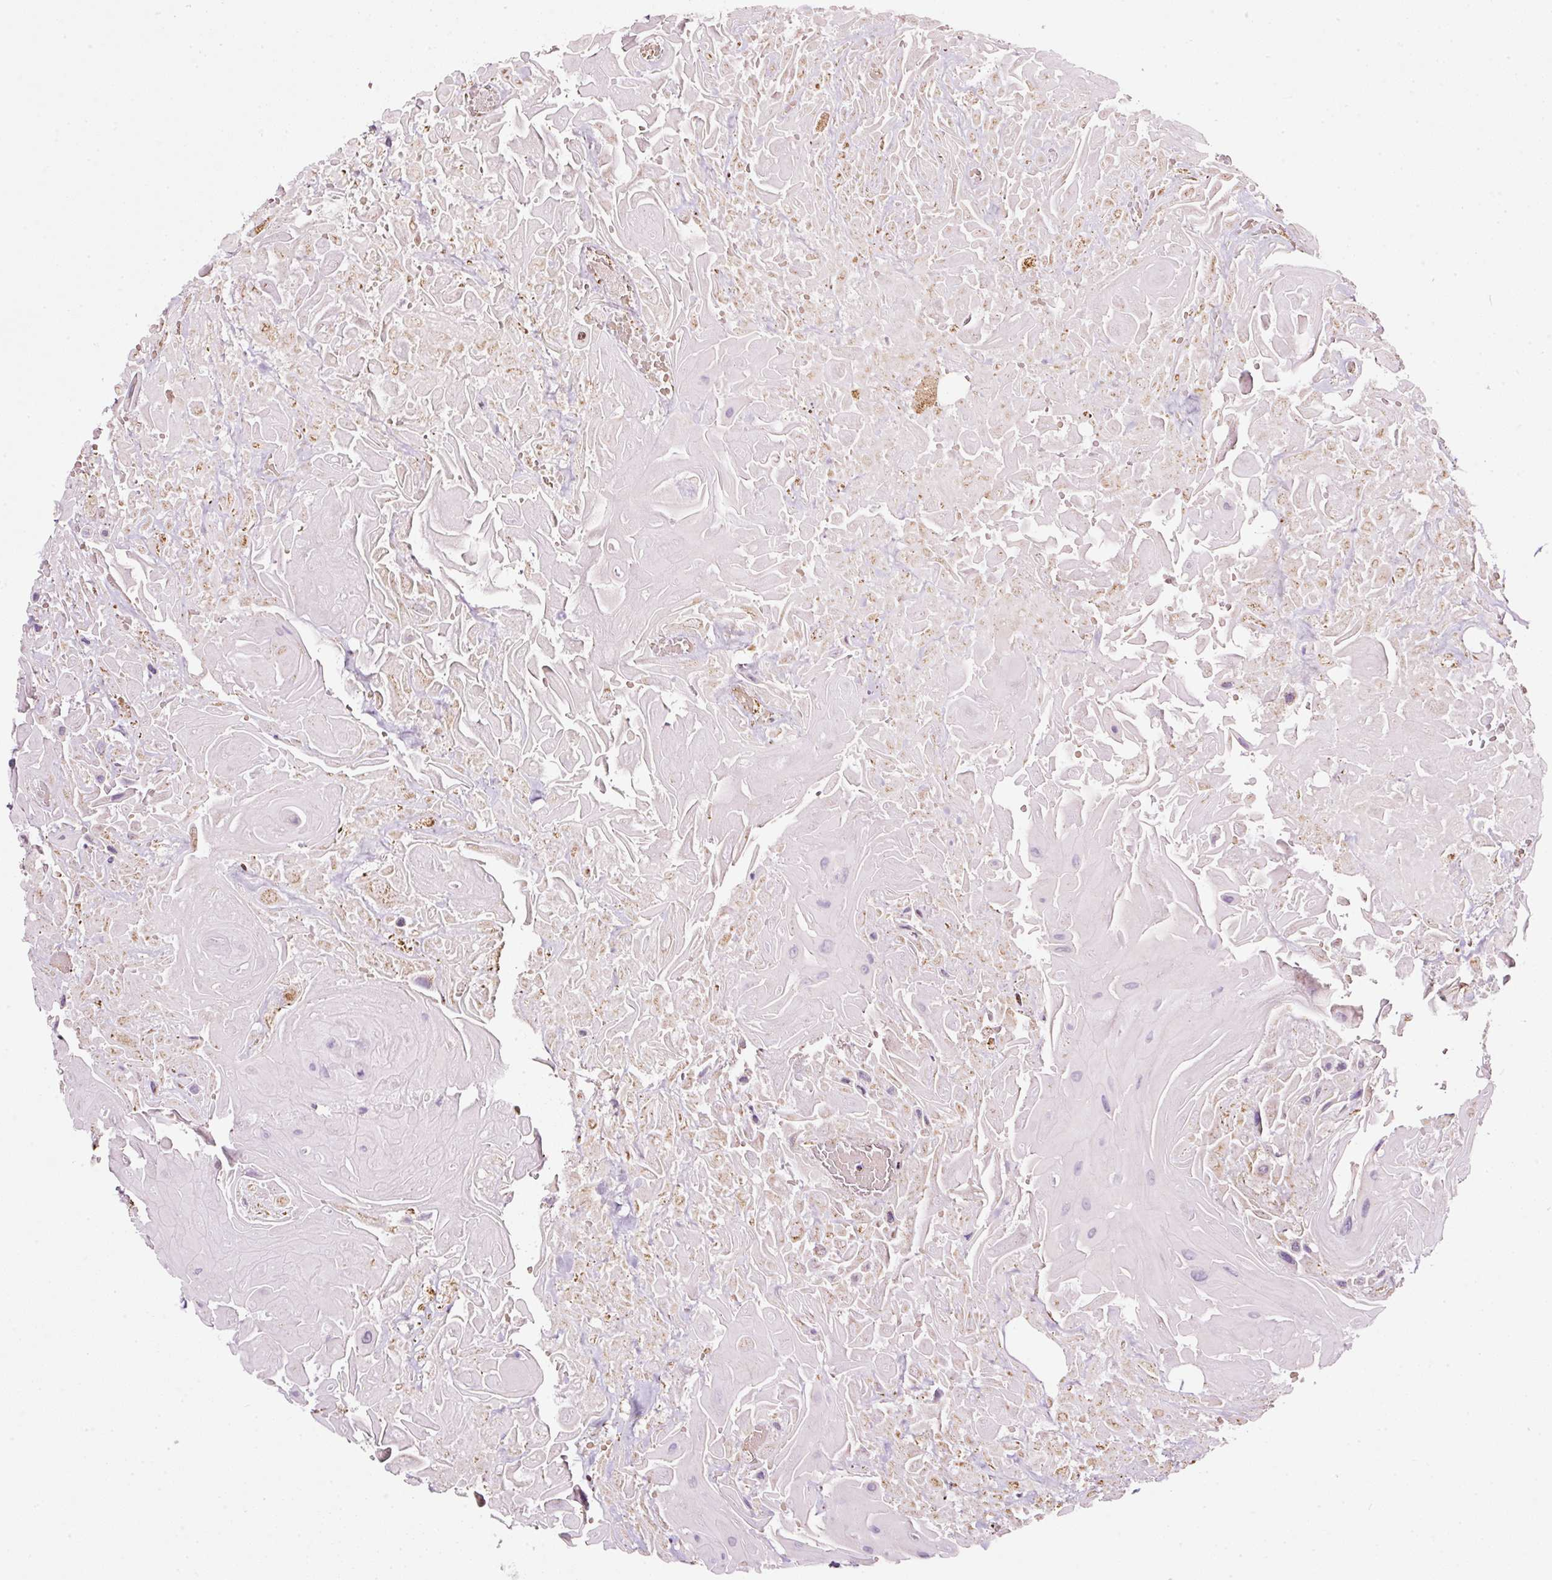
{"staining": {"intensity": "moderate", "quantity": "25%-75%", "location": "cytoplasmic/membranous"}, "tissue": "head and neck cancer", "cell_type": "Tumor cells", "image_type": "cancer", "snomed": [{"axis": "morphology", "description": "Squamous cell carcinoma, NOS"}, {"axis": "topography", "description": "Head-Neck"}], "caption": "Immunohistochemistry (IHC) (DAB) staining of human head and neck cancer (squamous cell carcinoma) exhibits moderate cytoplasmic/membranous protein expression in approximately 25%-75% of tumor cells.", "gene": "SDHA", "patient": {"sex": "male", "age": 81}}